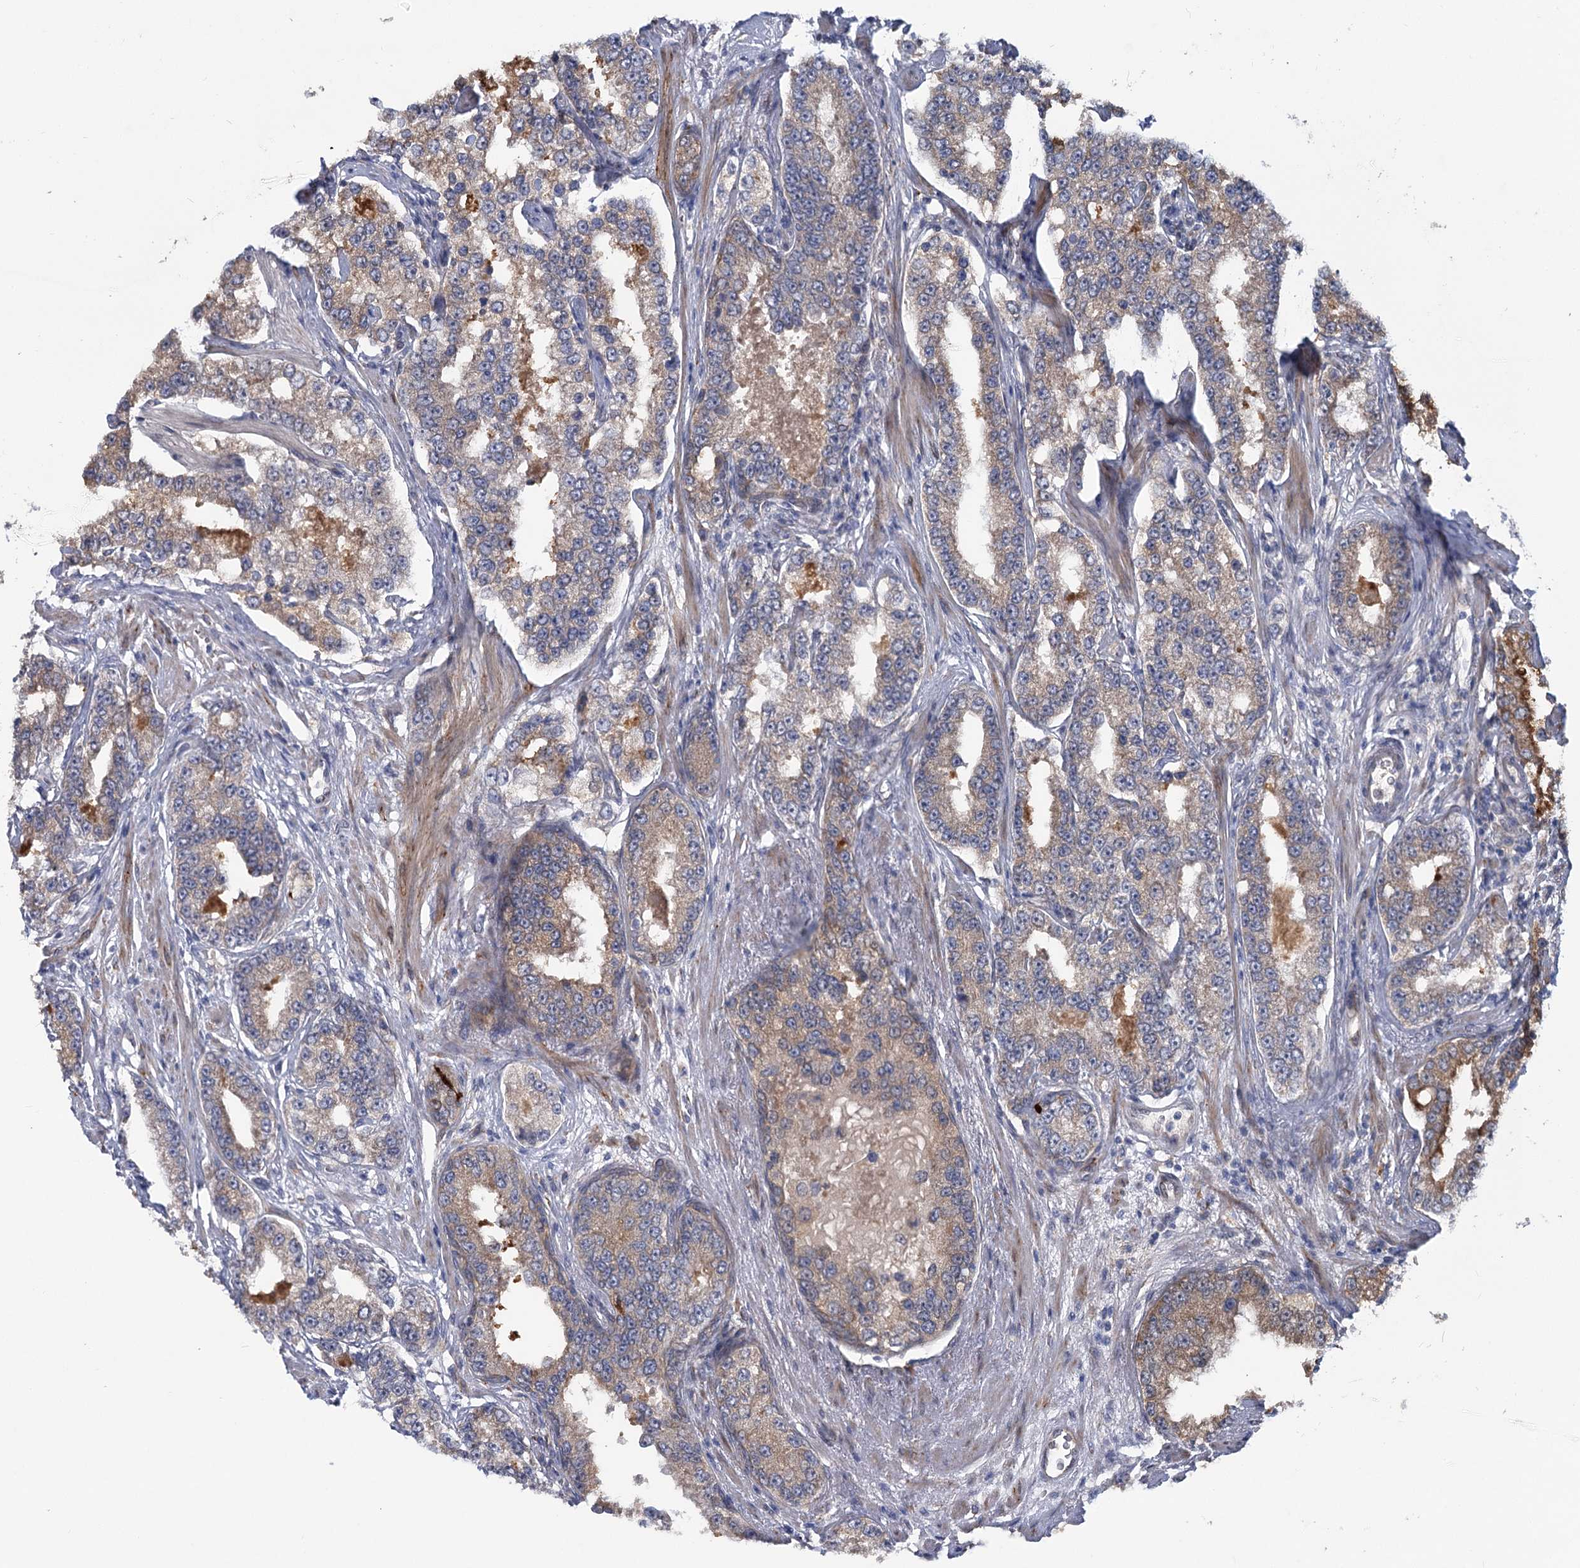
{"staining": {"intensity": "moderate", "quantity": ">75%", "location": "cytoplasmic/membranous"}, "tissue": "prostate cancer", "cell_type": "Tumor cells", "image_type": "cancer", "snomed": [{"axis": "morphology", "description": "Normal tissue, NOS"}, {"axis": "morphology", "description": "Adenocarcinoma, High grade"}, {"axis": "topography", "description": "Prostate"}], "caption": "High-power microscopy captured an IHC histopathology image of prostate cancer (high-grade adenocarcinoma), revealing moderate cytoplasmic/membranous expression in about >75% of tumor cells. (brown staining indicates protein expression, while blue staining denotes nuclei).", "gene": "CIB4", "patient": {"sex": "male", "age": 83}}